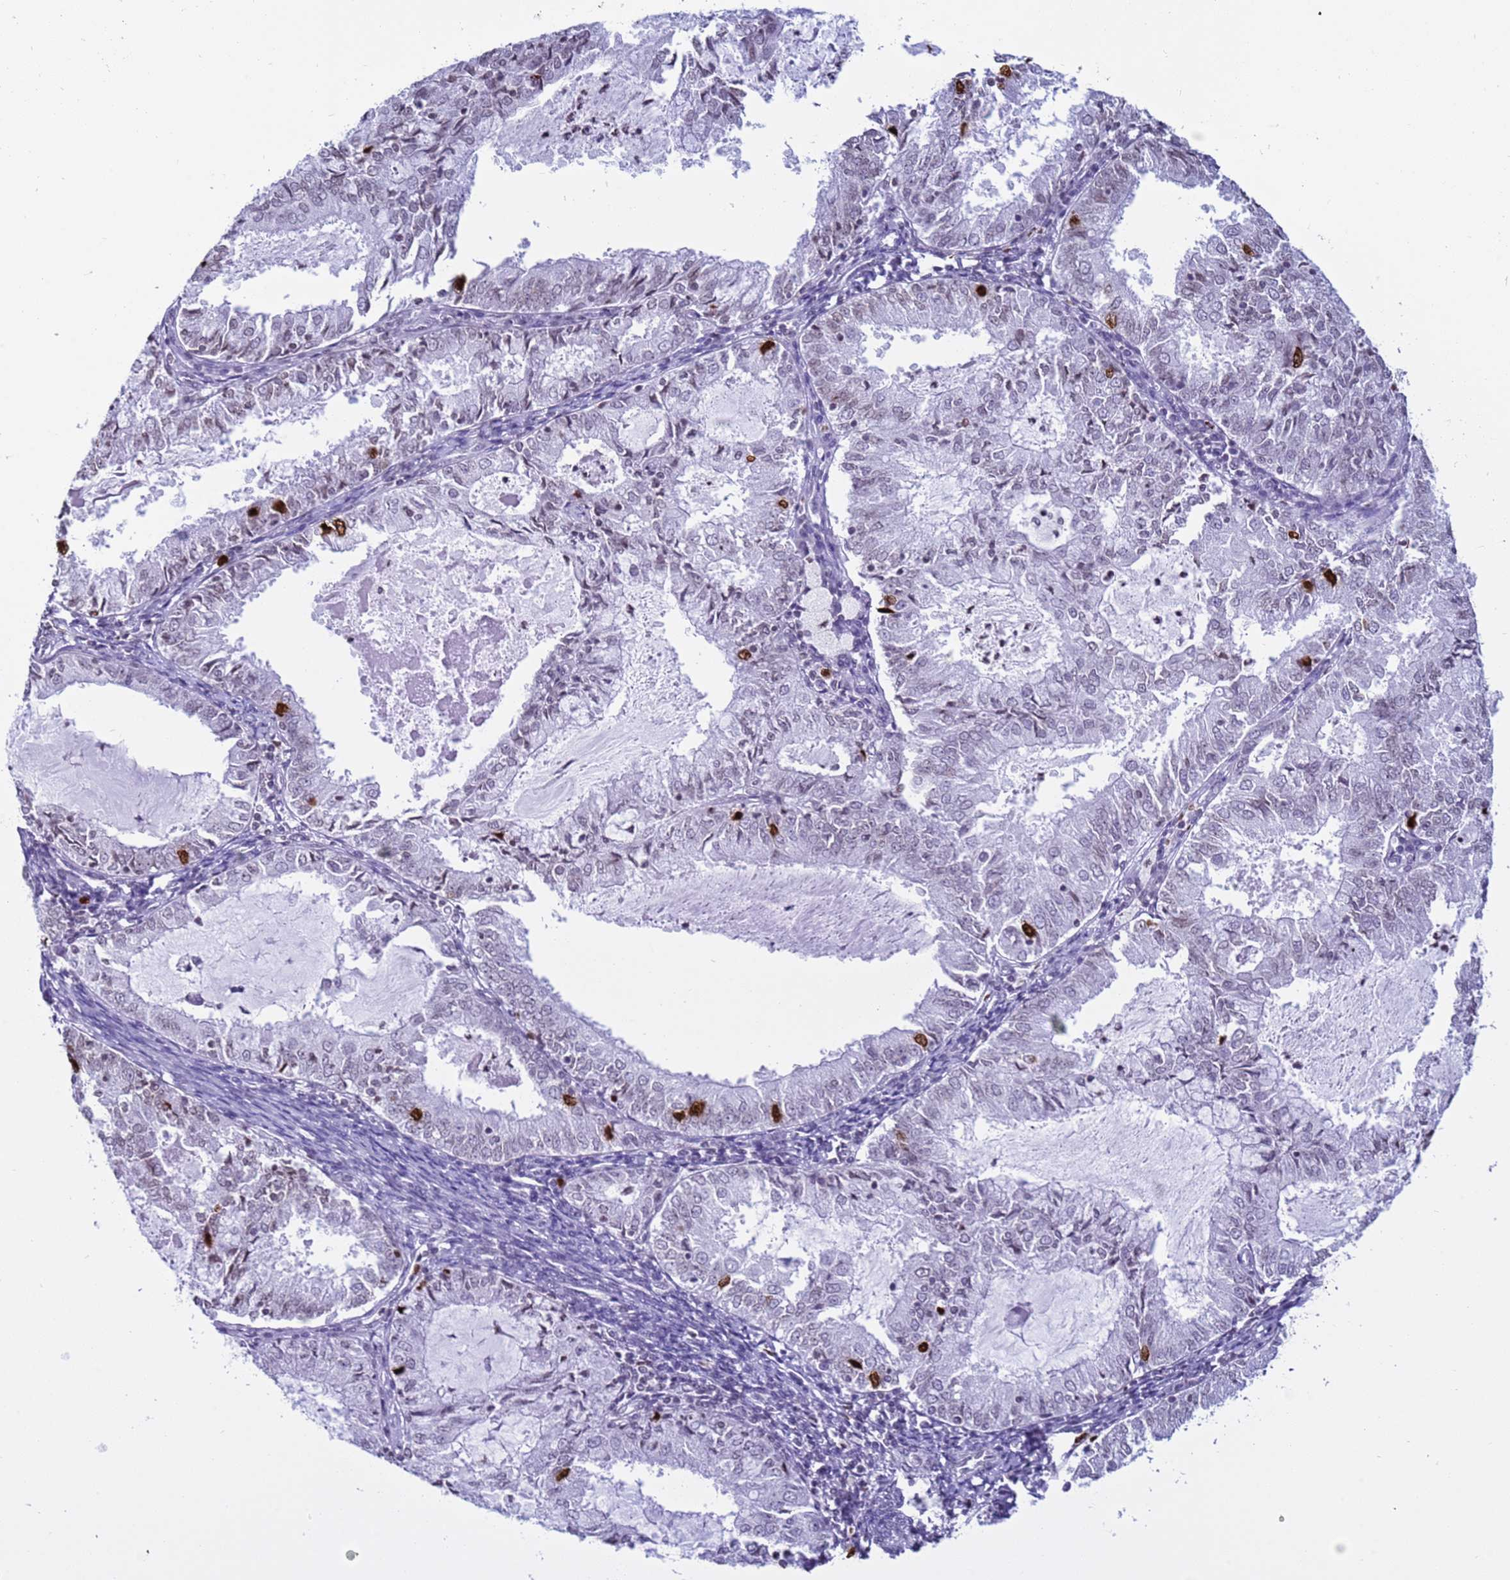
{"staining": {"intensity": "strong", "quantity": "<25%", "location": "nuclear"}, "tissue": "endometrial cancer", "cell_type": "Tumor cells", "image_type": "cancer", "snomed": [{"axis": "morphology", "description": "Adenocarcinoma, NOS"}, {"axis": "topography", "description": "Endometrium"}], "caption": "Strong nuclear protein expression is seen in about <25% of tumor cells in endometrial cancer (adenocarcinoma).", "gene": "H4C8", "patient": {"sex": "female", "age": 57}}